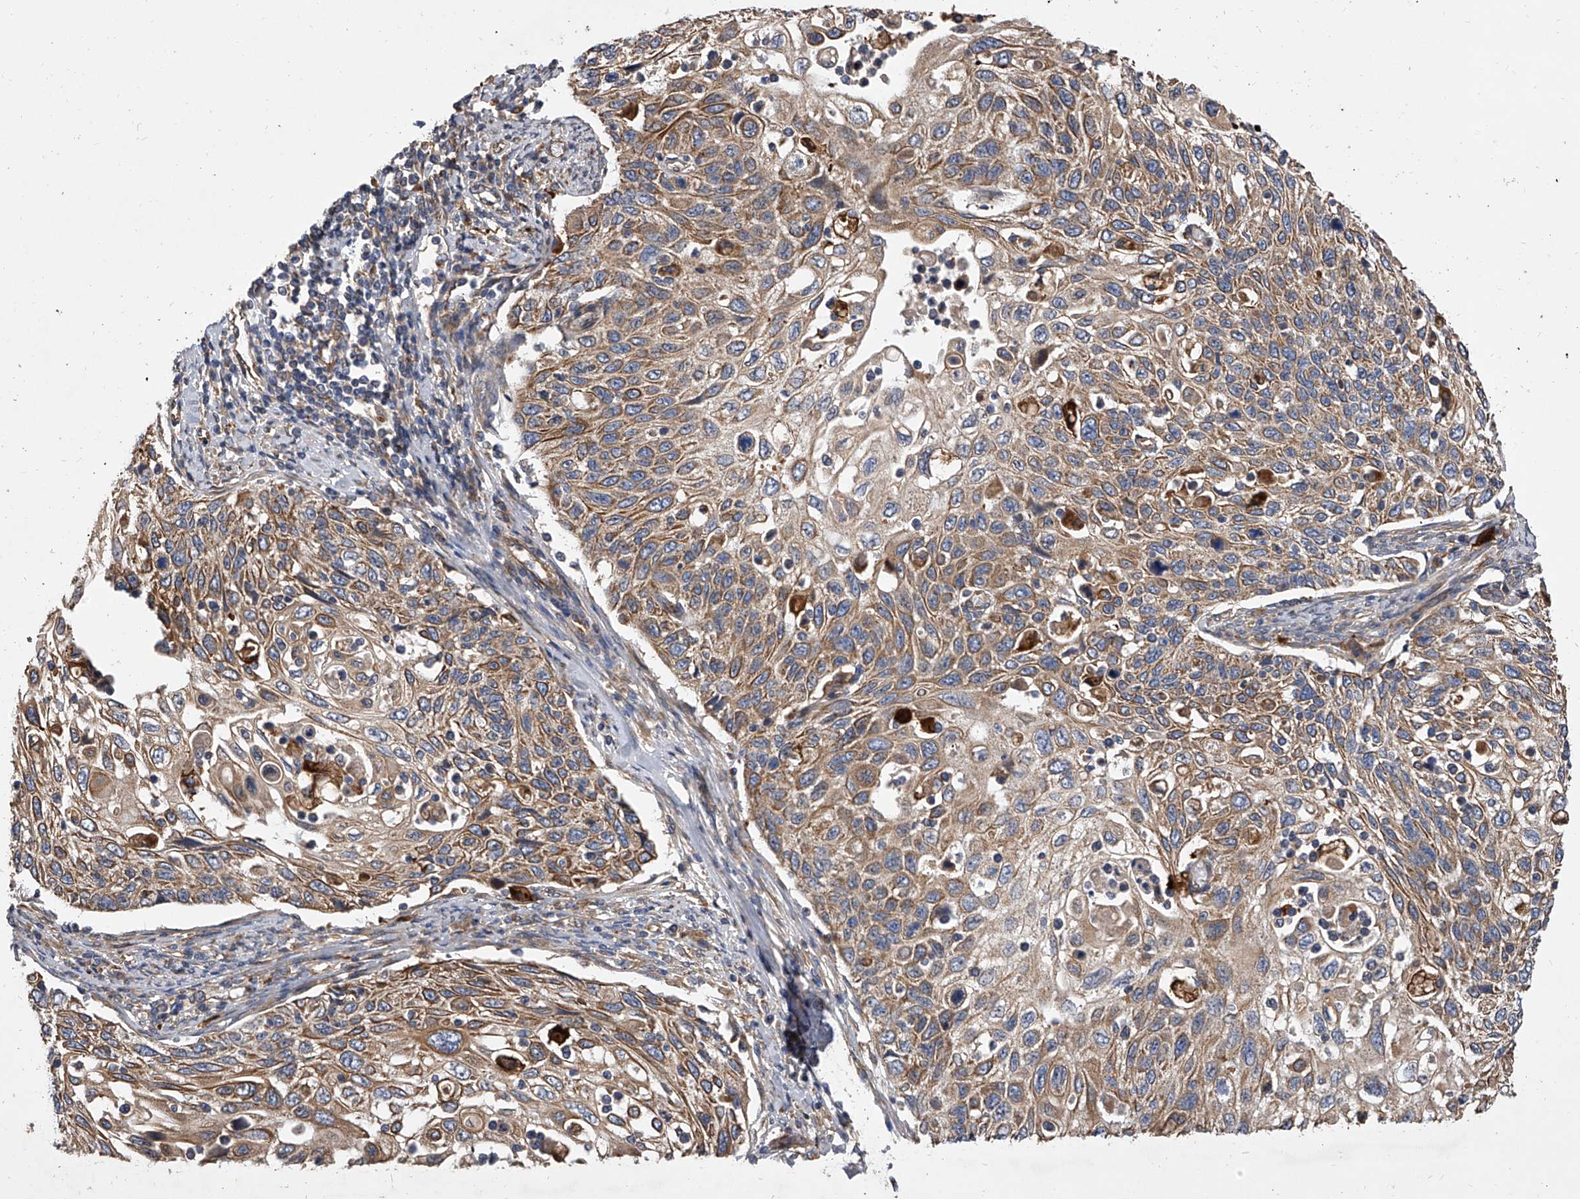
{"staining": {"intensity": "weak", "quantity": ">75%", "location": "cytoplasmic/membranous"}, "tissue": "cervical cancer", "cell_type": "Tumor cells", "image_type": "cancer", "snomed": [{"axis": "morphology", "description": "Squamous cell carcinoma, NOS"}, {"axis": "topography", "description": "Cervix"}], "caption": "An image showing weak cytoplasmic/membranous expression in about >75% of tumor cells in squamous cell carcinoma (cervical), as visualized by brown immunohistochemical staining.", "gene": "EXOC4", "patient": {"sex": "female", "age": 70}}